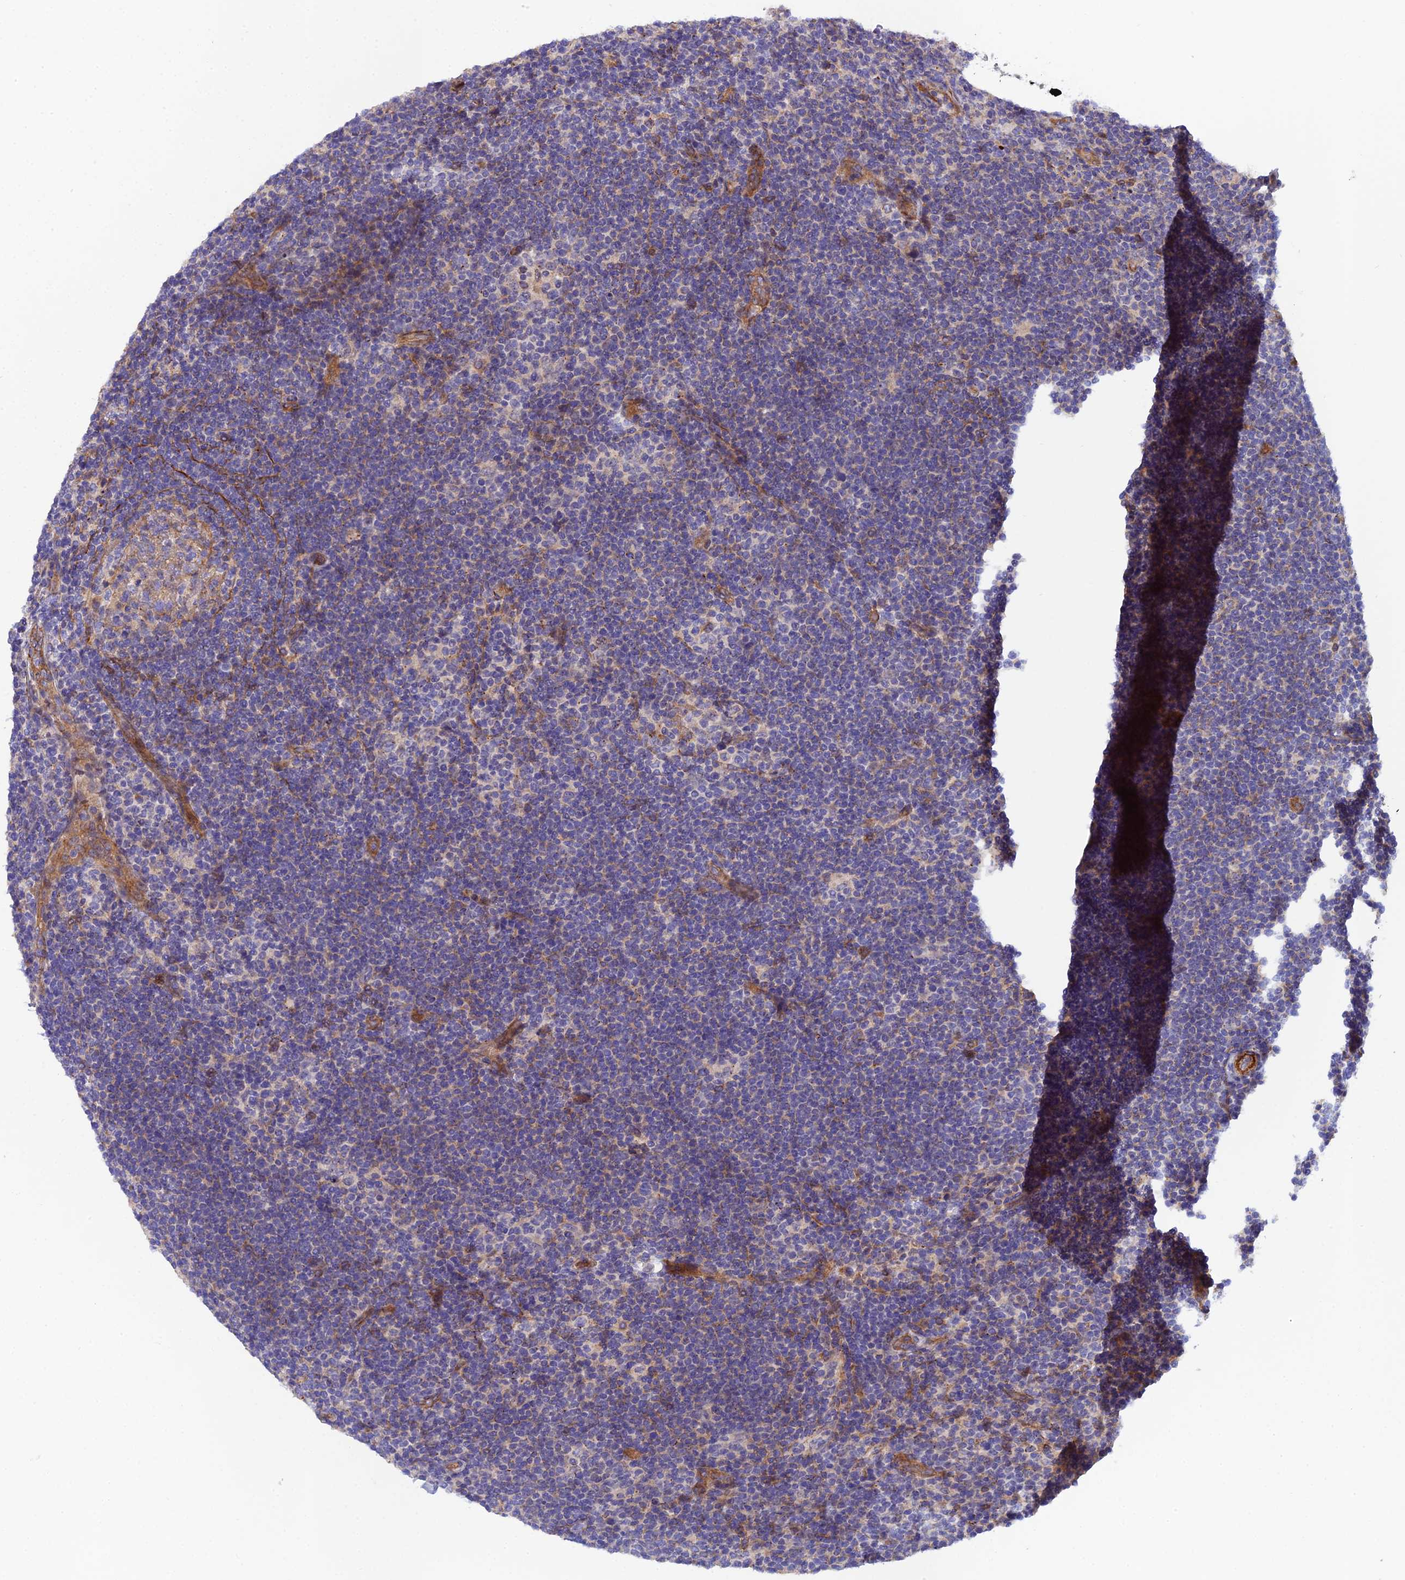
{"staining": {"intensity": "negative", "quantity": "none", "location": "none"}, "tissue": "lymphoma", "cell_type": "Tumor cells", "image_type": "cancer", "snomed": [{"axis": "morphology", "description": "Hodgkin's disease, NOS"}, {"axis": "topography", "description": "Lymph node"}], "caption": "A photomicrograph of lymphoma stained for a protein demonstrates no brown staining in tumor cells. (DAB (3,3'-diaminobenzidine) immunohistochemistry (IHC) with hematoxylin counter stain).", "gene": "RALGAPA2", "patient": {"sex": "female", "age": 57}}